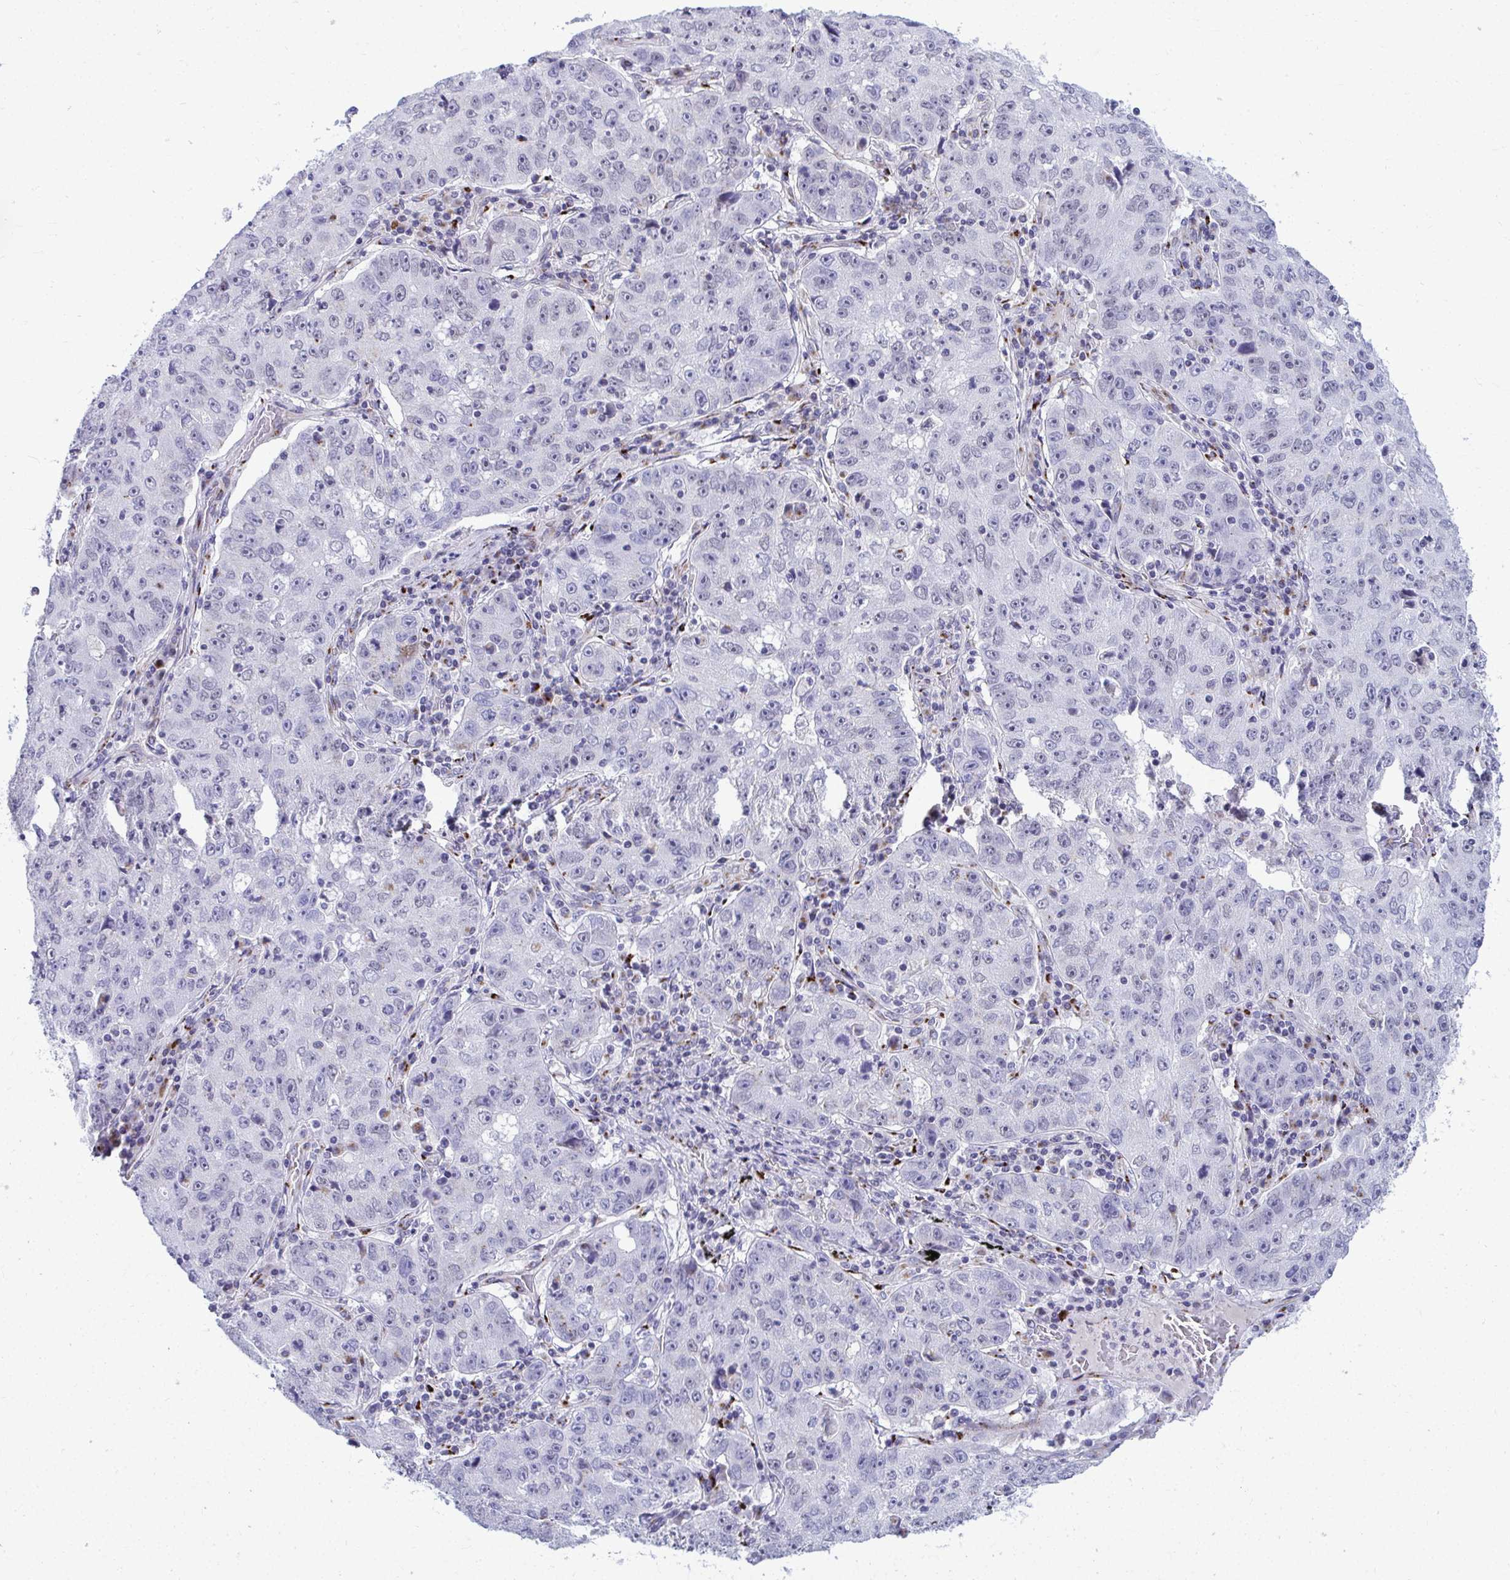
{"staining": {"intensity": "negative", "quantity": "none", "location": "none"}, "tissue": "lung cancer", "cell_type": "Tumor cells", "image_type": "cancer", "snomed": [{"axis": "morphology", "description": "Normal morphology"}, {"axis": "morphology", "description": "Adenocarcinoma, NOS"}, {"axis": "topography", "description": "Lymph node"}, {"axis": "topography", "description": "Lung"}], "caption": "Micrograph shows no significant protein expression in tumor cells of adenocarcinoma (lung).", "gene": "DTX4", "patient": {"sex": "female", "age": 57}}